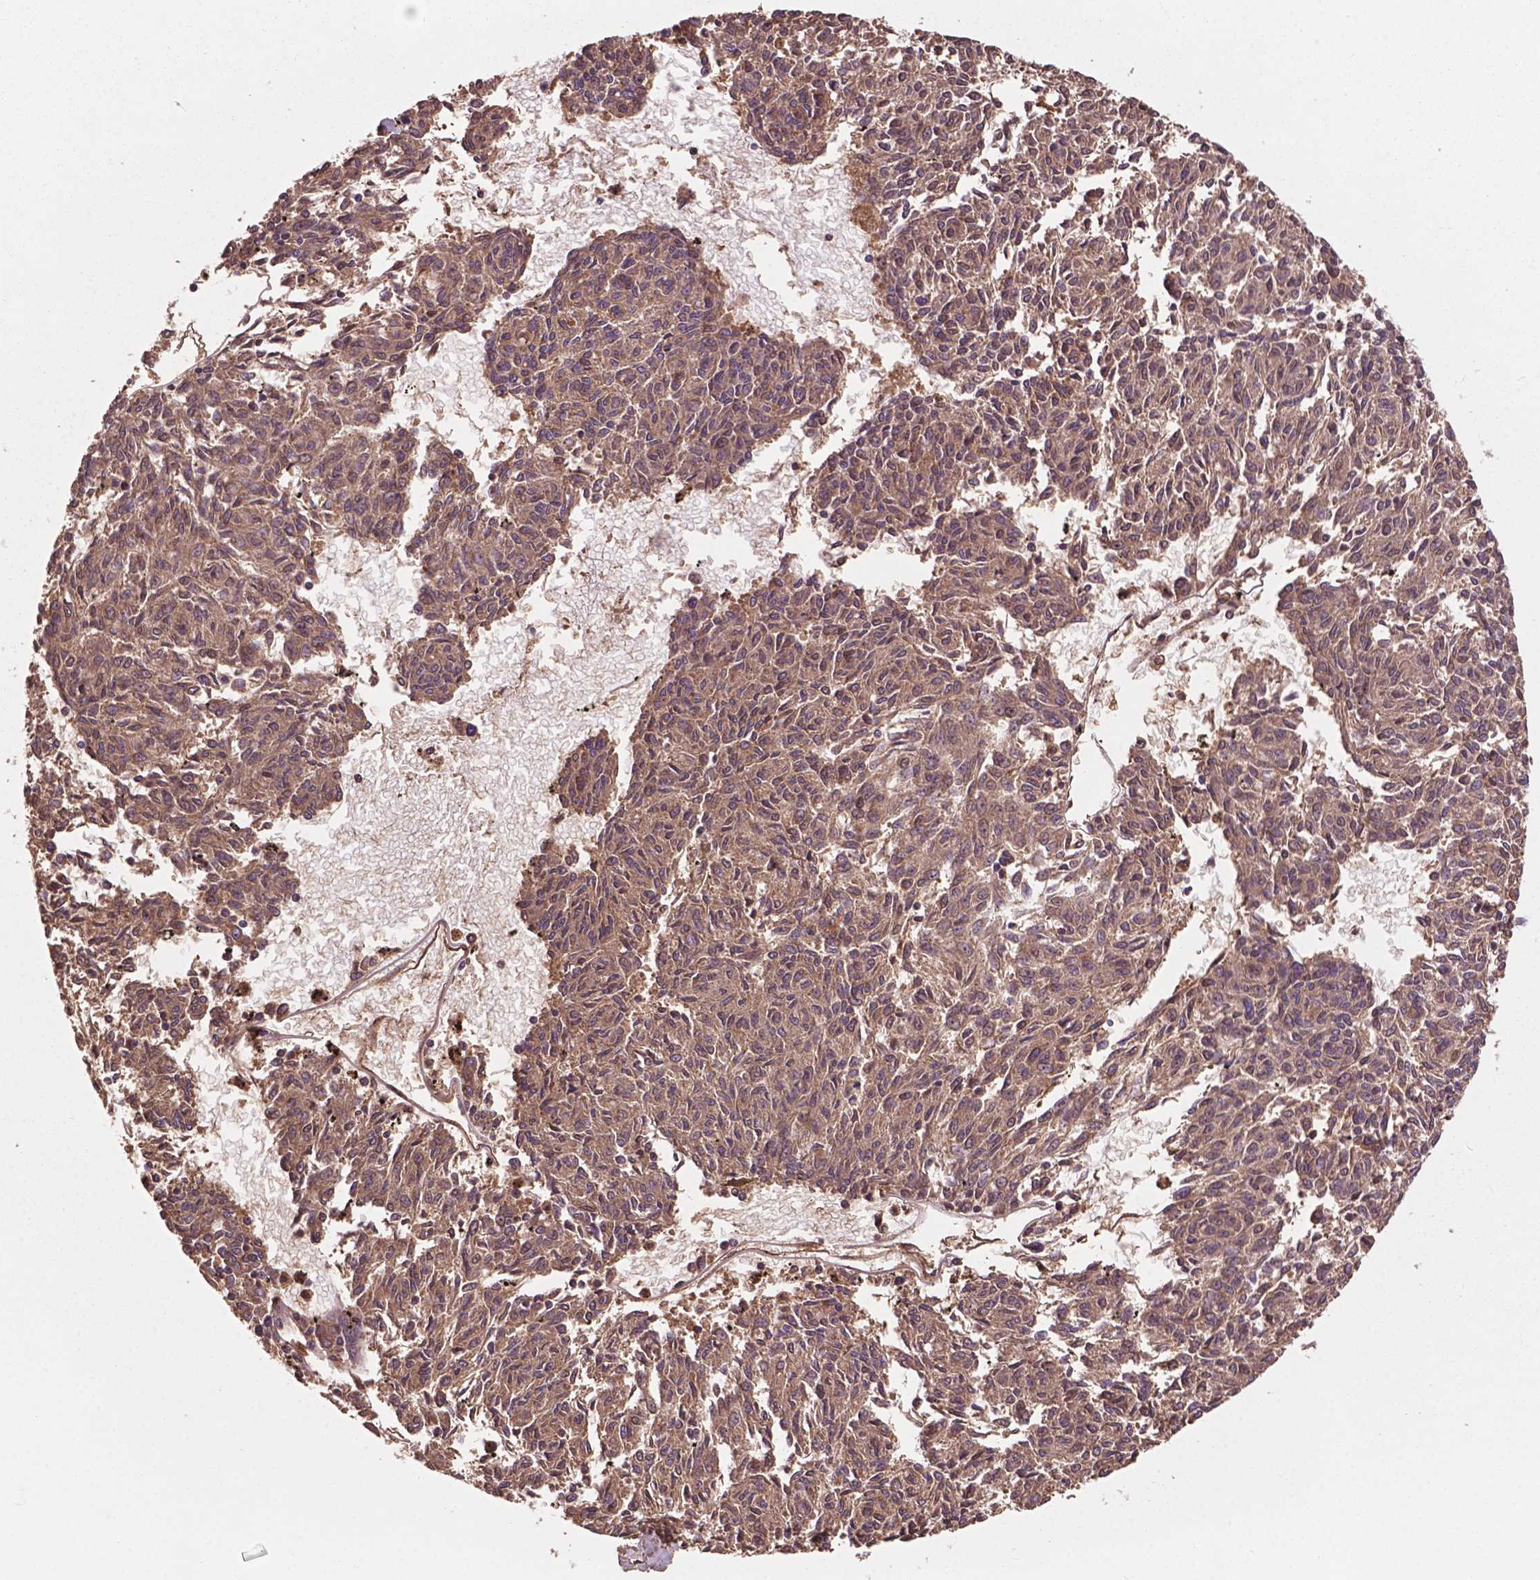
{"staining": {"intensity": "moderate", "quantity": ">75%", "location": "cytoplasmic/membranous"}, "tissue": "melanoma", "cell_type": "Tumor cells", "image_type": "cancer", "snomed": [{"axis": "morphology", "description": "Malignant melanoma, NOS"}, {"axis": "topography", "description": "Skin"}], "caption": "A brown stain shows moderate cytoplasmic/membranous expression of a protein in melanoma tumor cells.", "gene": "GJA9", "patient": {"sex": "female", "age": 72}}